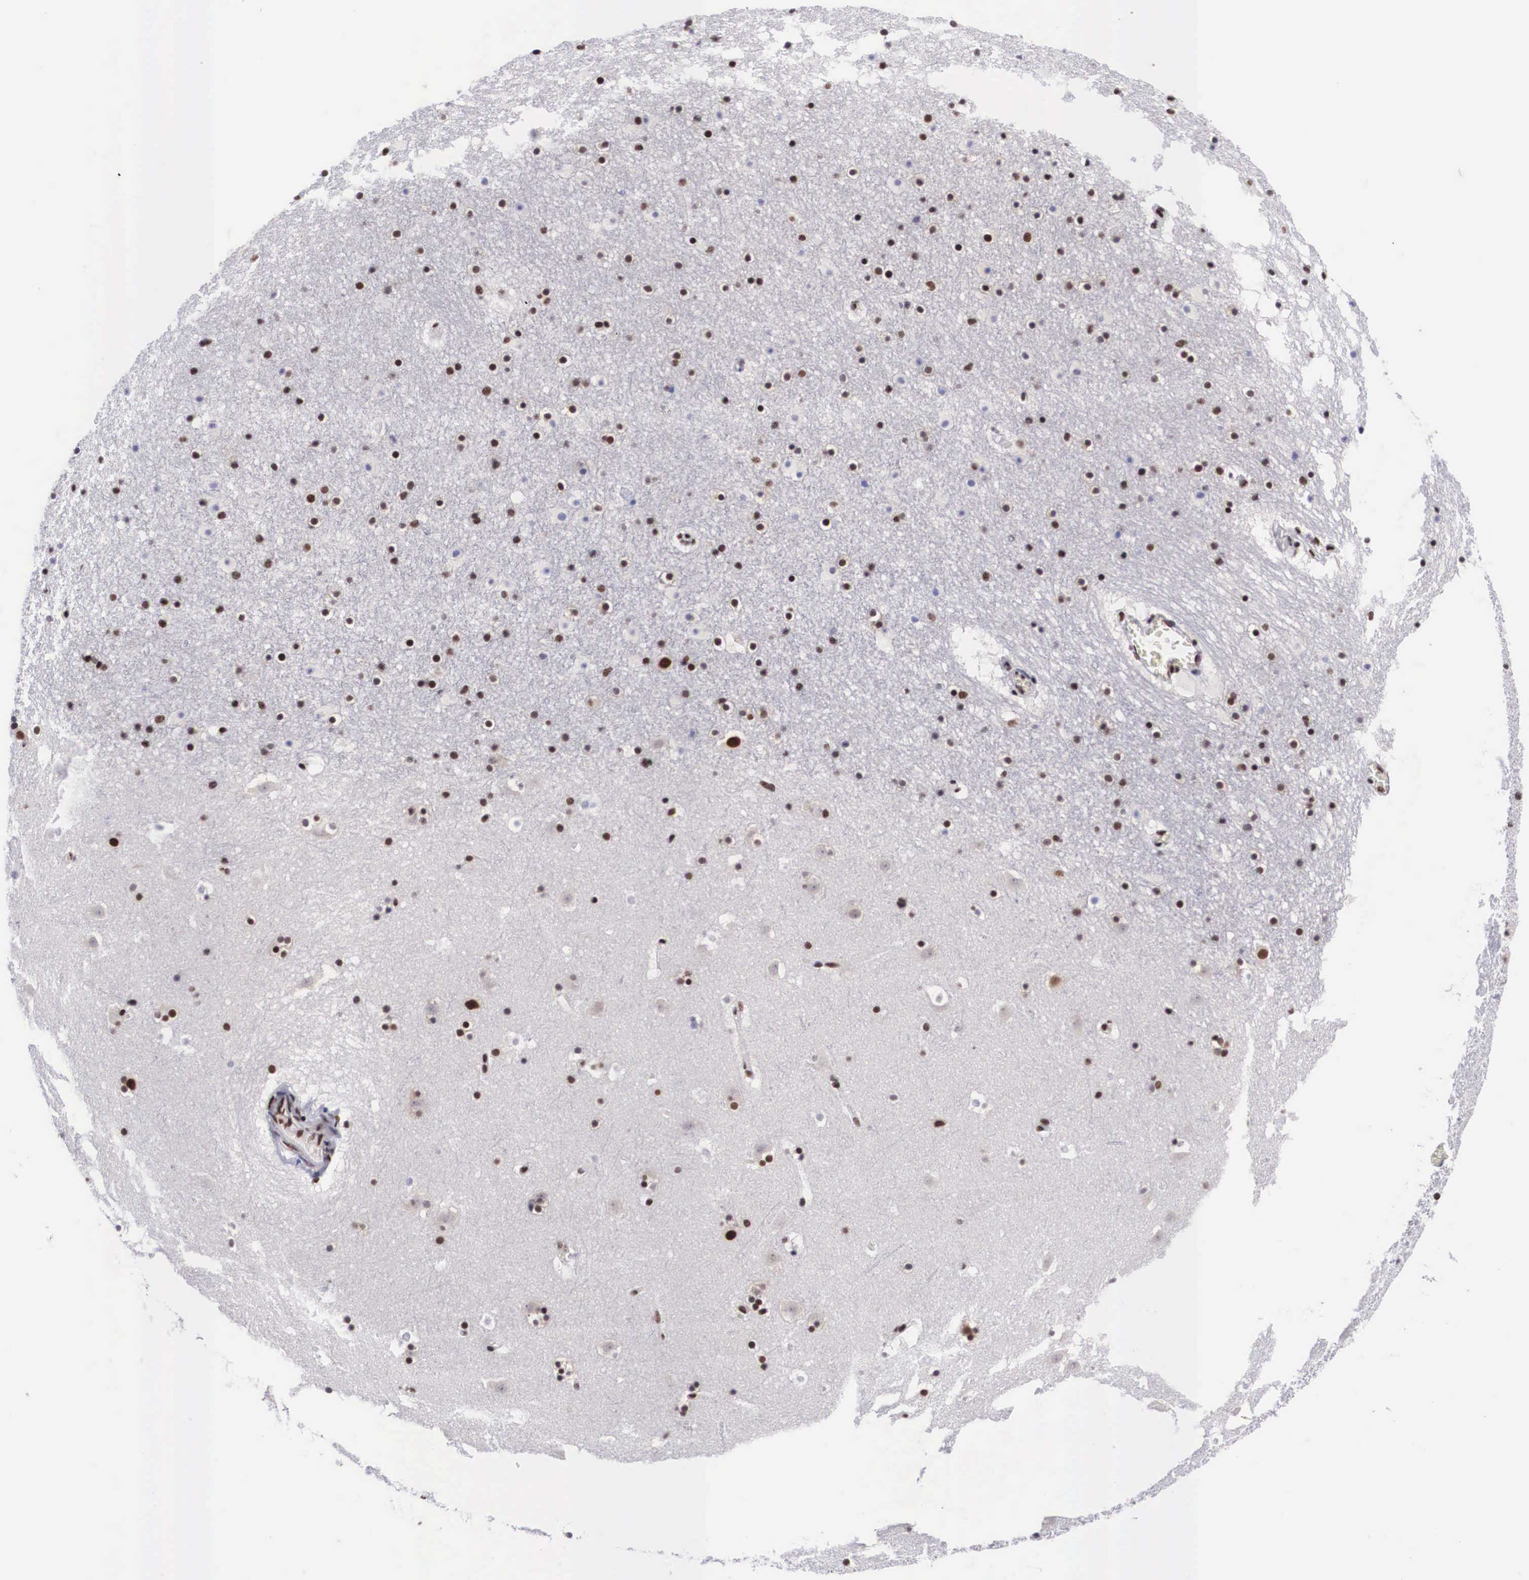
{"staining": {"intensity": "strong", "quantity": ">75%", "location": "nuclear"}, "tissue": "caudate", "cell_type": "Glial cells", "image_type": "normal", "snomed": [{"axis": "morphology", "description": "Normal tissue, NOS"}, {"axis": "topography", "description": "Lateral ventricle wall"}], "caption": "Normal caudate reveals strong nuclear expression in about >75% of glial cells, visualized by immunohistochemistry.", "gene": "SF3A1", "patient": {"sex": "male", "age": 45}}